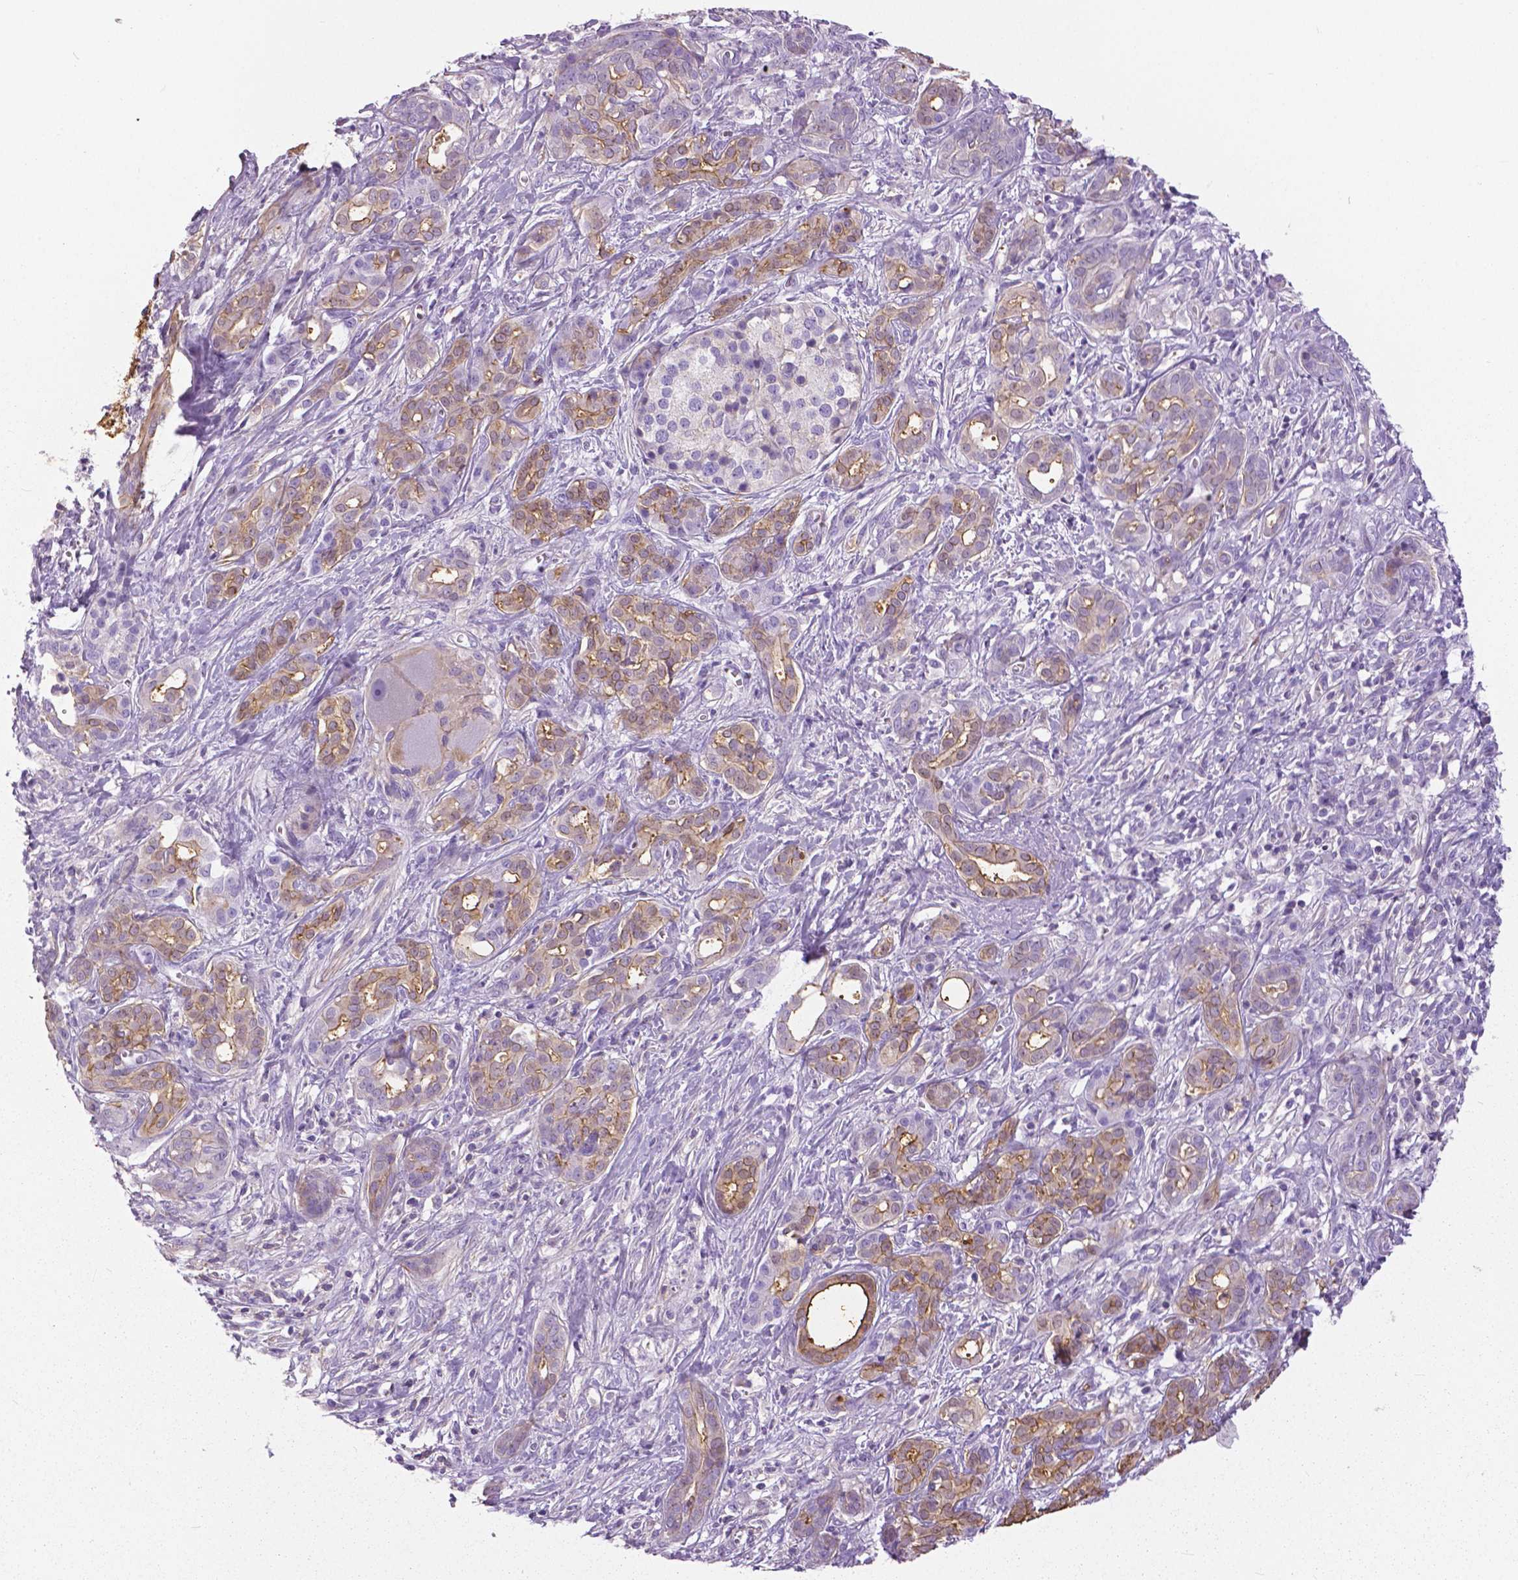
{"staining": {"intensity": "moderate", "quantity": "<25%", "location": "cytoplasmic/membranous"}, "tissue": "pancreatic cancer", "cell_type": "Tumor cells", "image_type": "cancer", "snomed": [{"axis": "morphology", "description": "Adenocarcinoma, NOS"}, {"axis": "topography", "description": "Pancreas"}], "caption": "Pancreatic adenocarcinoma stained with DAB immunohistochemistry (IHC) shows low levels of moderate cytoplasmic/membranous staining in about <25% of tumor cells.", "gene": "ANXA13", "patient": {"sex": "male", "age": 61}}